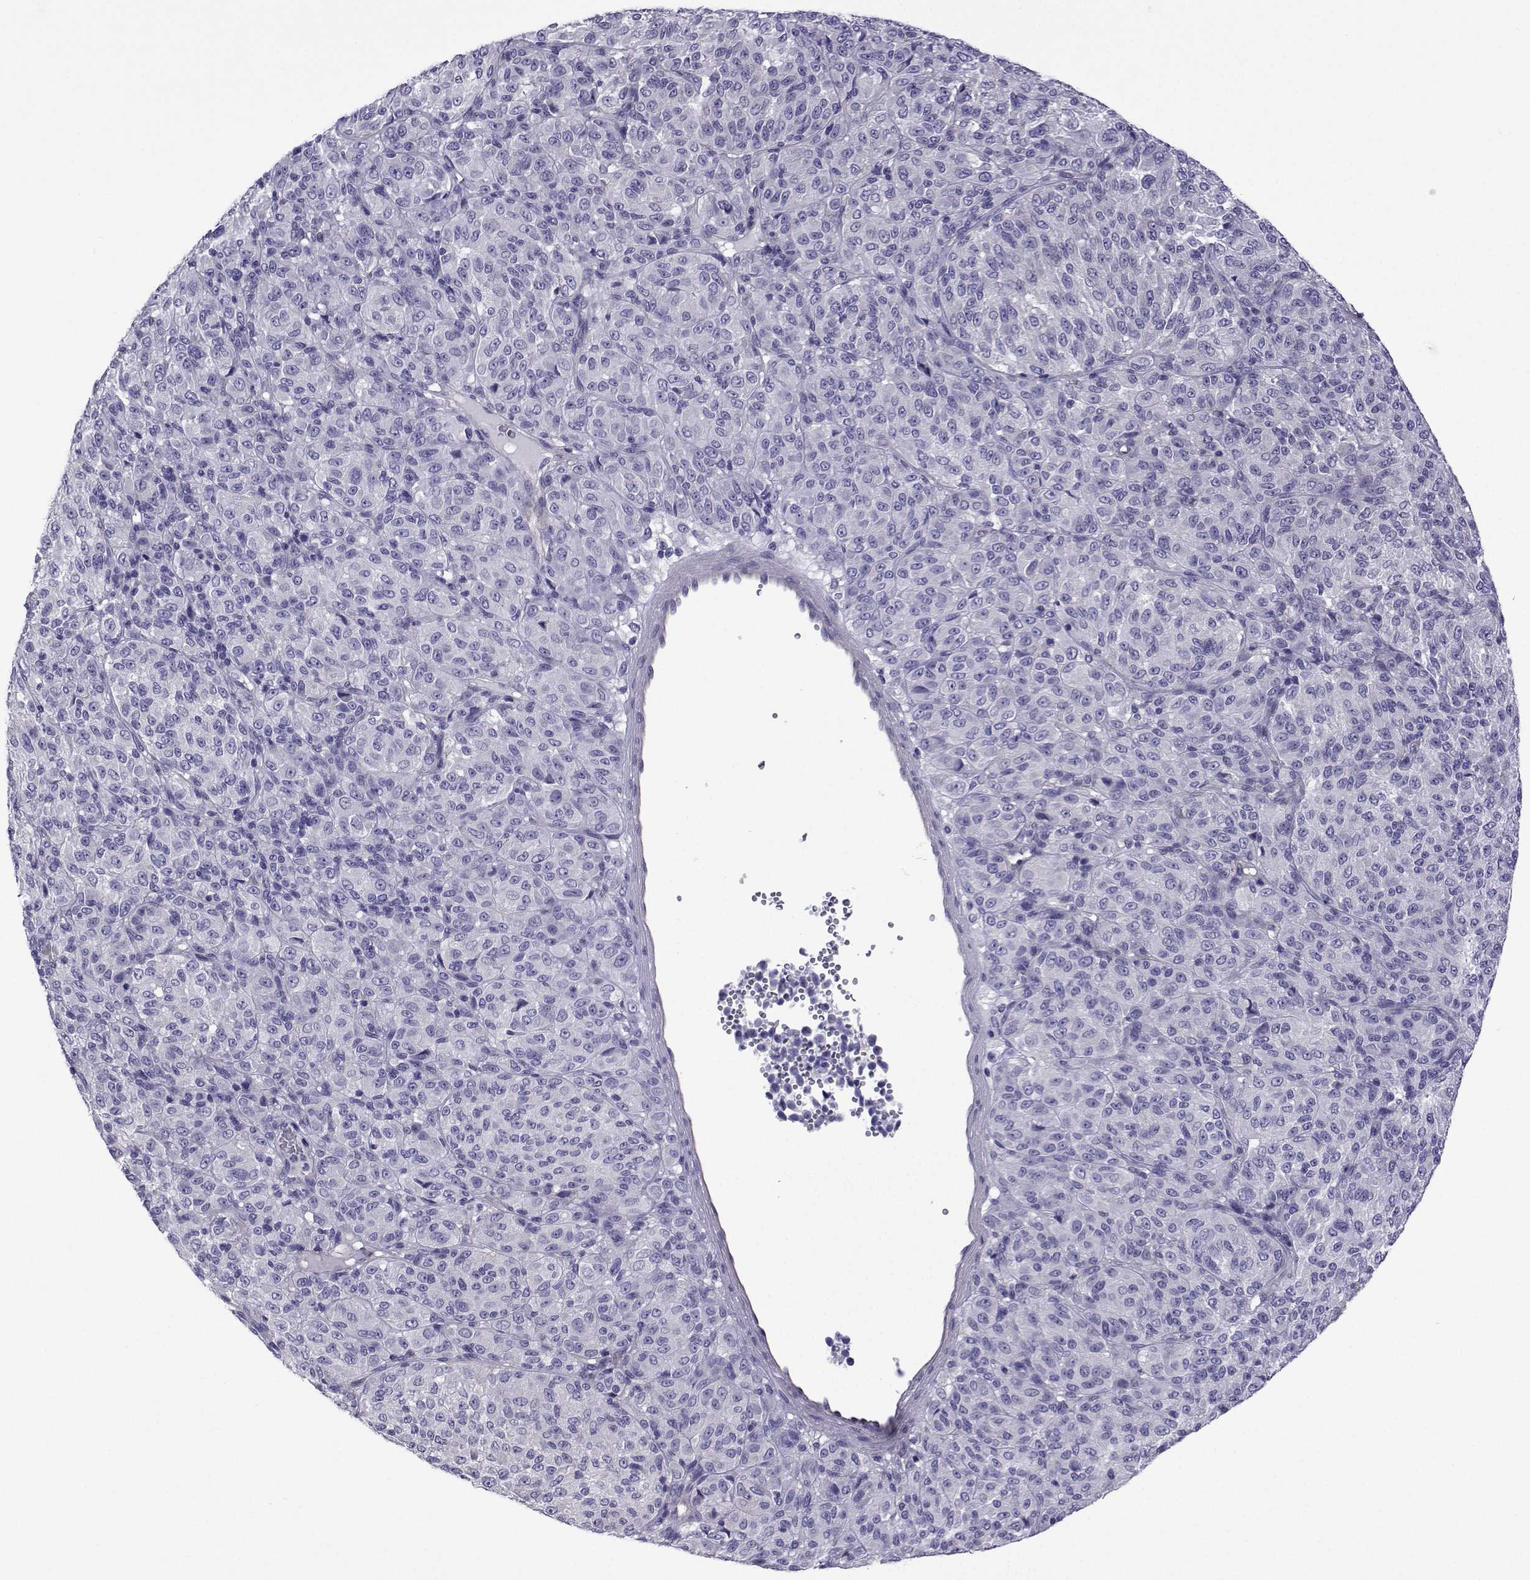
{"staining": {"intensity": "negative", "quantity": "none", "location": "none"}, "tissue": "melanoma", "cell_type": "Tumor cells", "image_type": "cancer", "snomed": [{"axis": "morphology", "description": "Malignant melanoma, Metastatic site"}, {"axis": "topography", "description": "Brain"}], "caption": "Tumor cells are negative for protein expression in human malignant melanoma (metastatic site).", "gene": "CFAP70", "patient": {"sex": "female", "age": 56}}